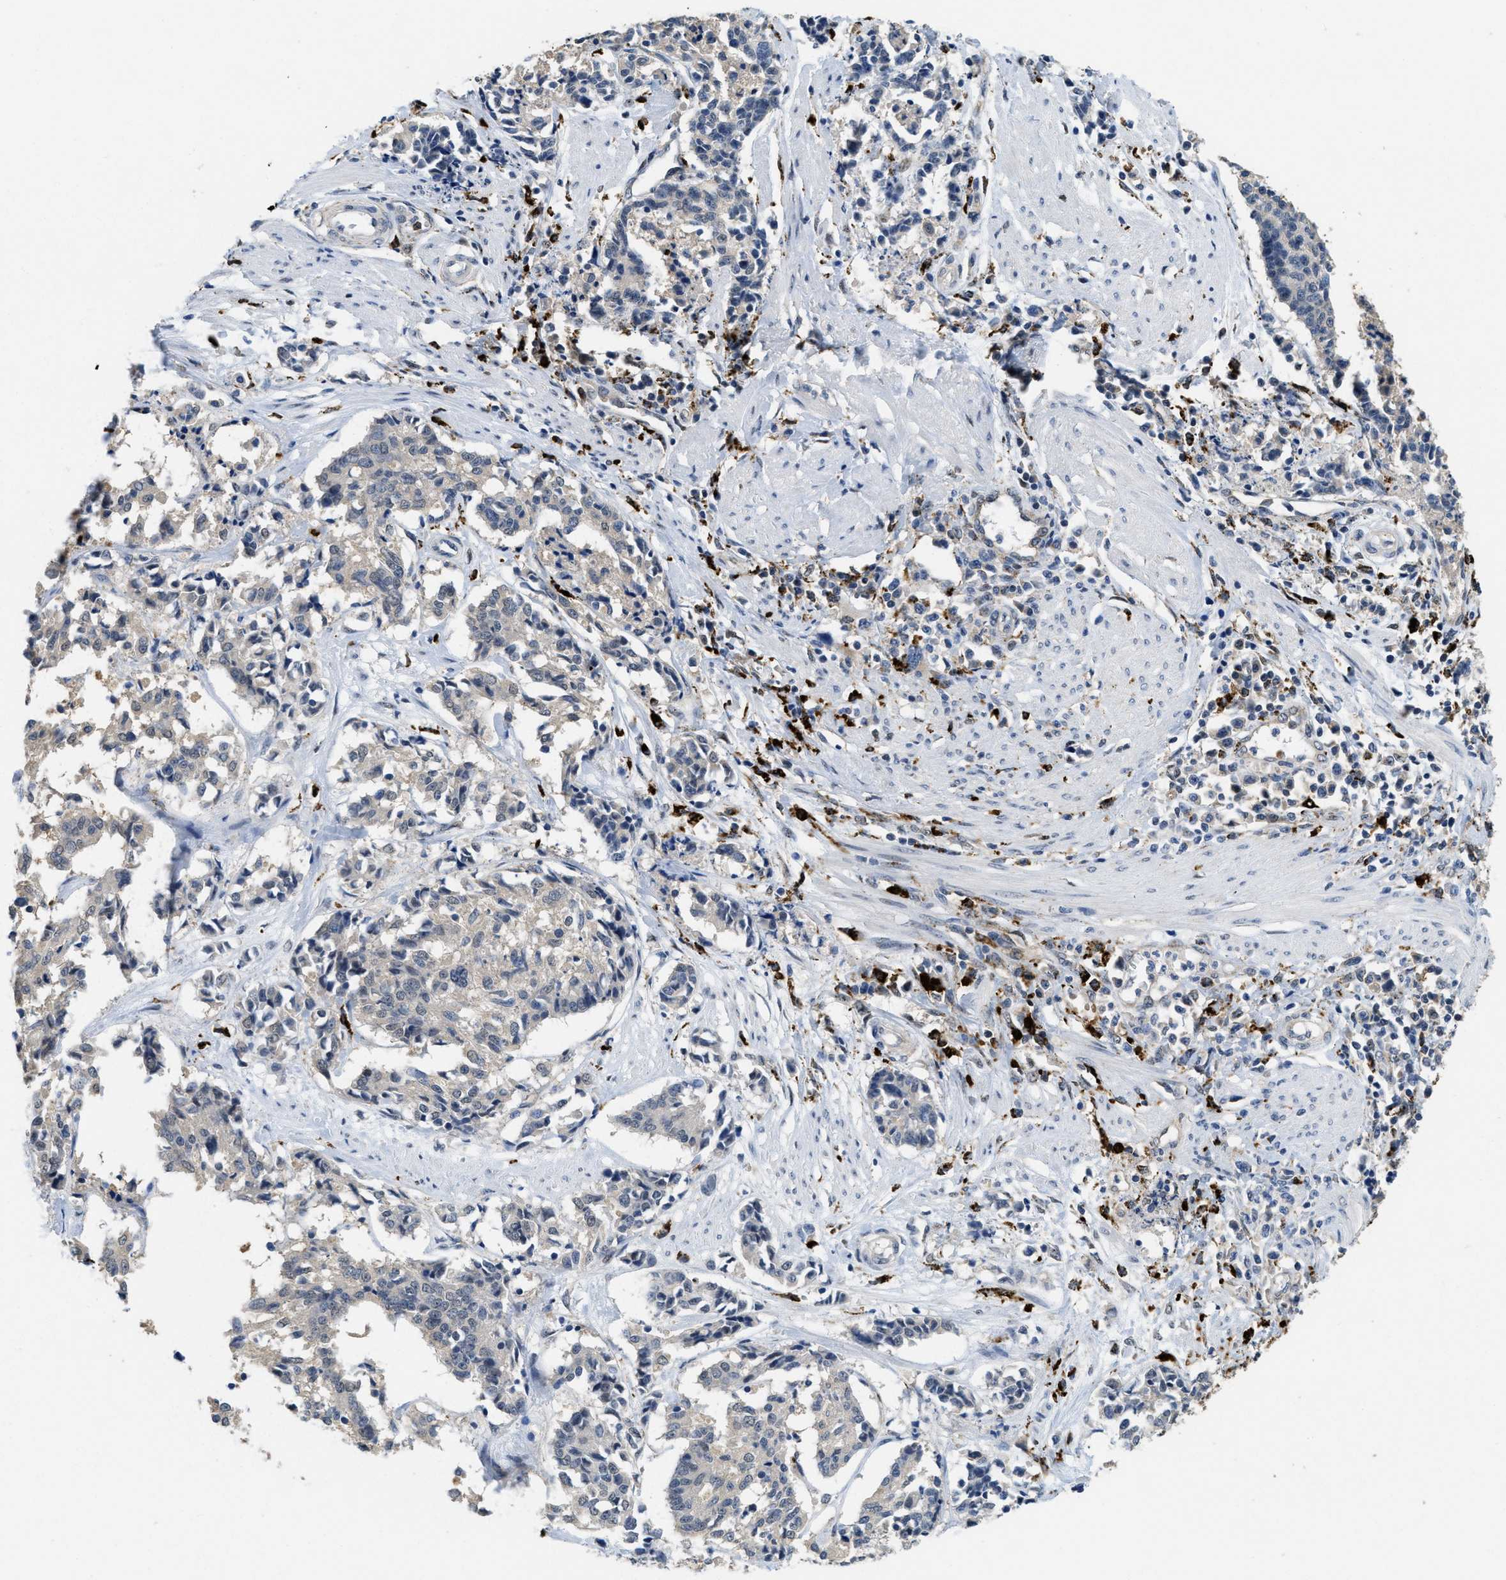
{"staining": {"intensity": "weak", "quantity": "<25%", "location": "cytoplasmic/membranous"}, "tissue": "cervical cancer", "cell_type": "Tumor cells", "image_type": "cancer", "snomed": [{"axis": "morphology", "description": "Squamous cell carcinoma, NOS"}, {"axis": "topography", "description": "Cervix"}], "caption": "The image shows no significant staining in tumor cells of cervical squamous cell carcinoma.", "gene": "BMPR2", "patient": {"sex": "female", "age": 35}}